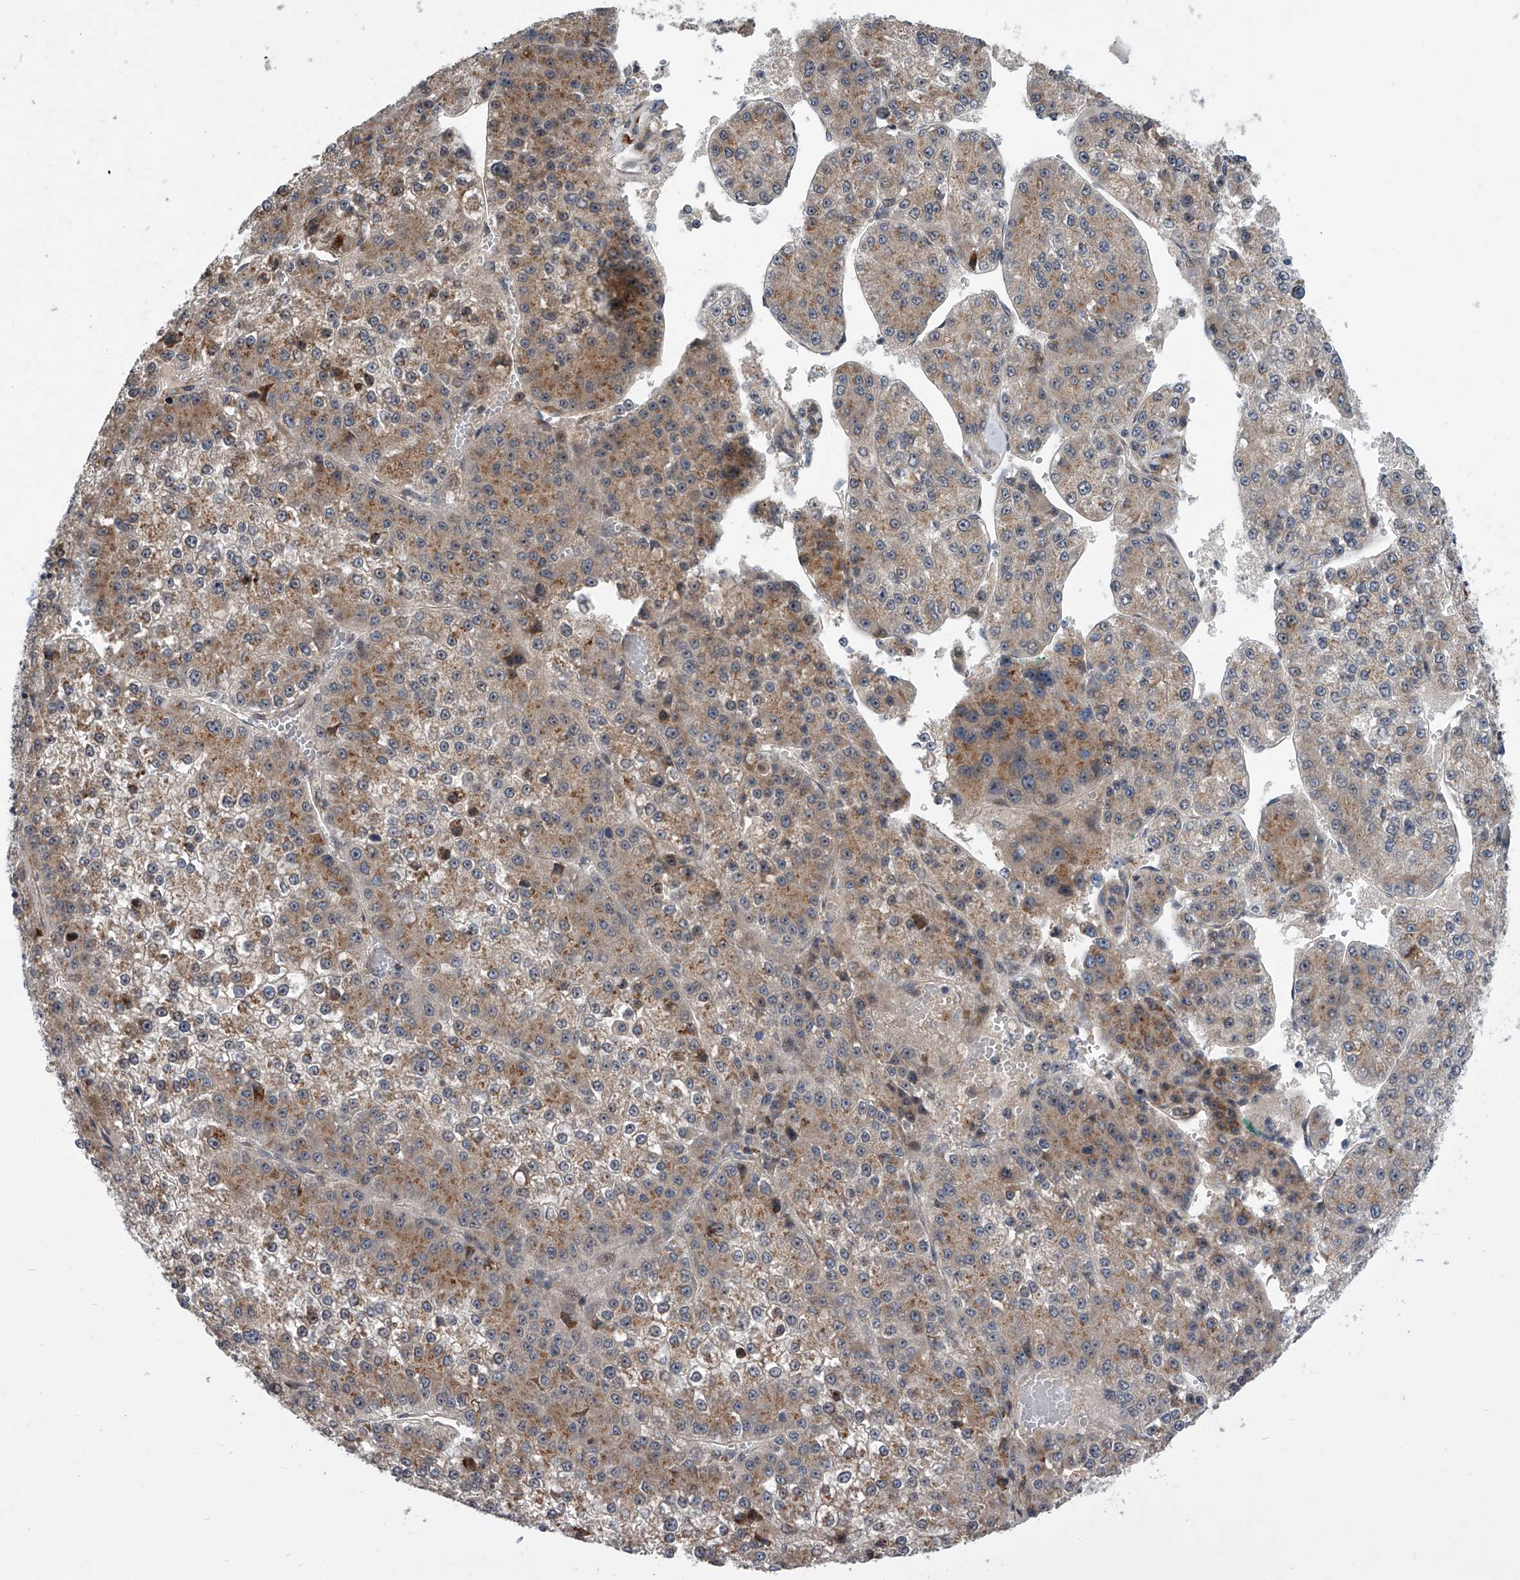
{"staining": {"intensity": "weak", "quantity": ">75%", "location": "cytoplasmic/membranous"}, "tissue": "liver cancer", "cell_type": "Tumor cells", "image_type": "cancer", "snomed": [{"axis": "morphology", "description": "Carcinoma, Hepatocellular, NOS"}, {"axis": "topography", "description": "Liver"}], "caption": "Protein expression analysis of liver cancer shows weak cytoplasmic/membranous positivity in about >75% of tumor cells.", "gene": "DLGAP2", "patient": {"sex": "female", "age": 73}}